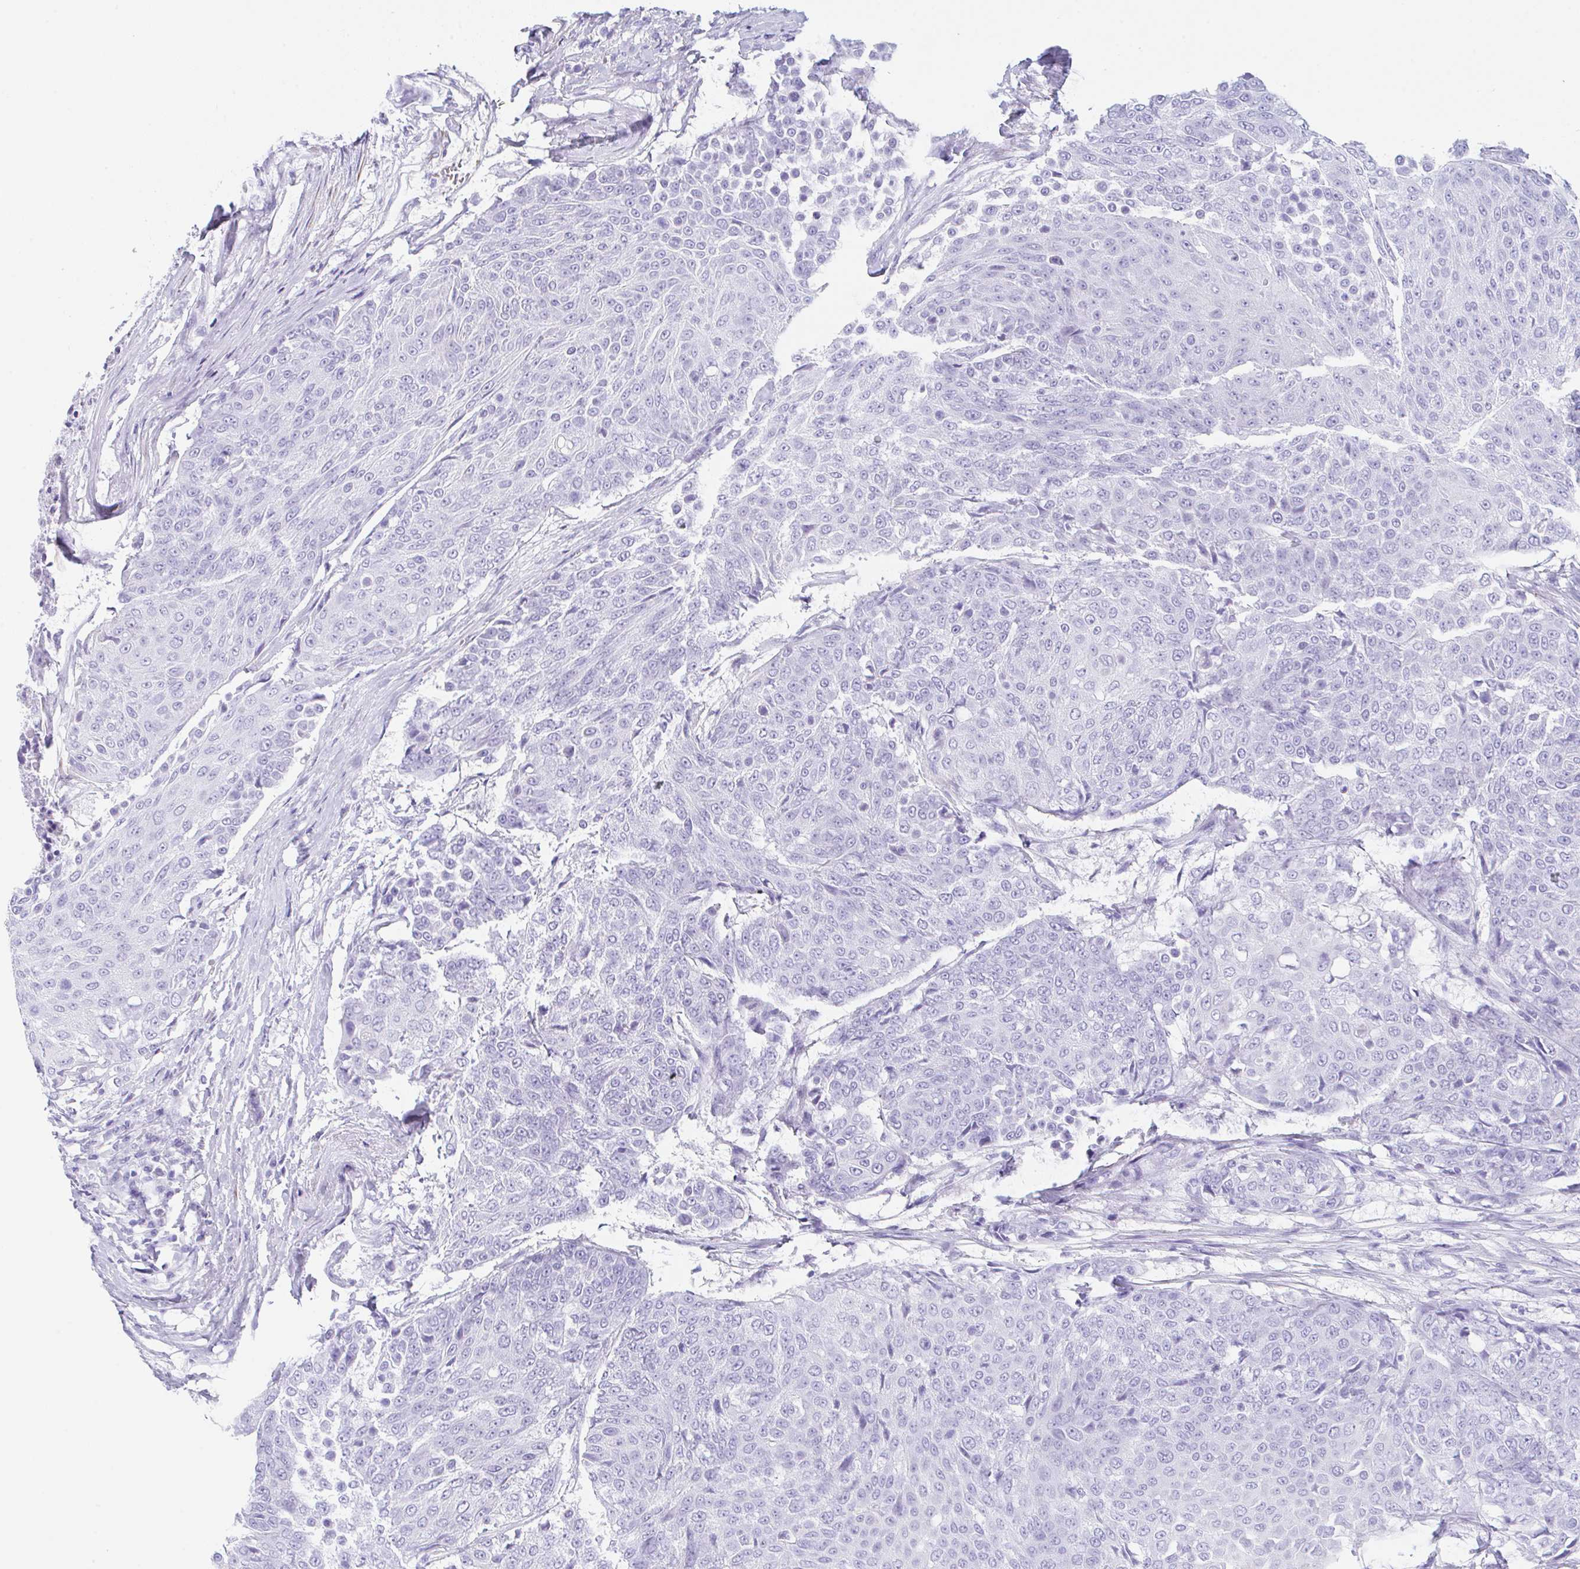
{"staining": {"intensity": "negative", "quantity": "none", "location": "none"}, "tissue": "urothelial cancer", "cell_type": "Tumor cells", "image_type": "cancer", "snomed": [{"axis": "morphology", "description": "Urothelial carcinoma, High grade"}, {"axis": "topography", "description": "Urinary bladder"}], "caption": "This micrograph is of urothelial cancer stained with immunohistochemistry to label a protein in brown with the nuclei are counter-stained blue. There is no staining in tumor cells.", "gene": "TAS2R41", "patient": {"sex": "female", "age": 63}}